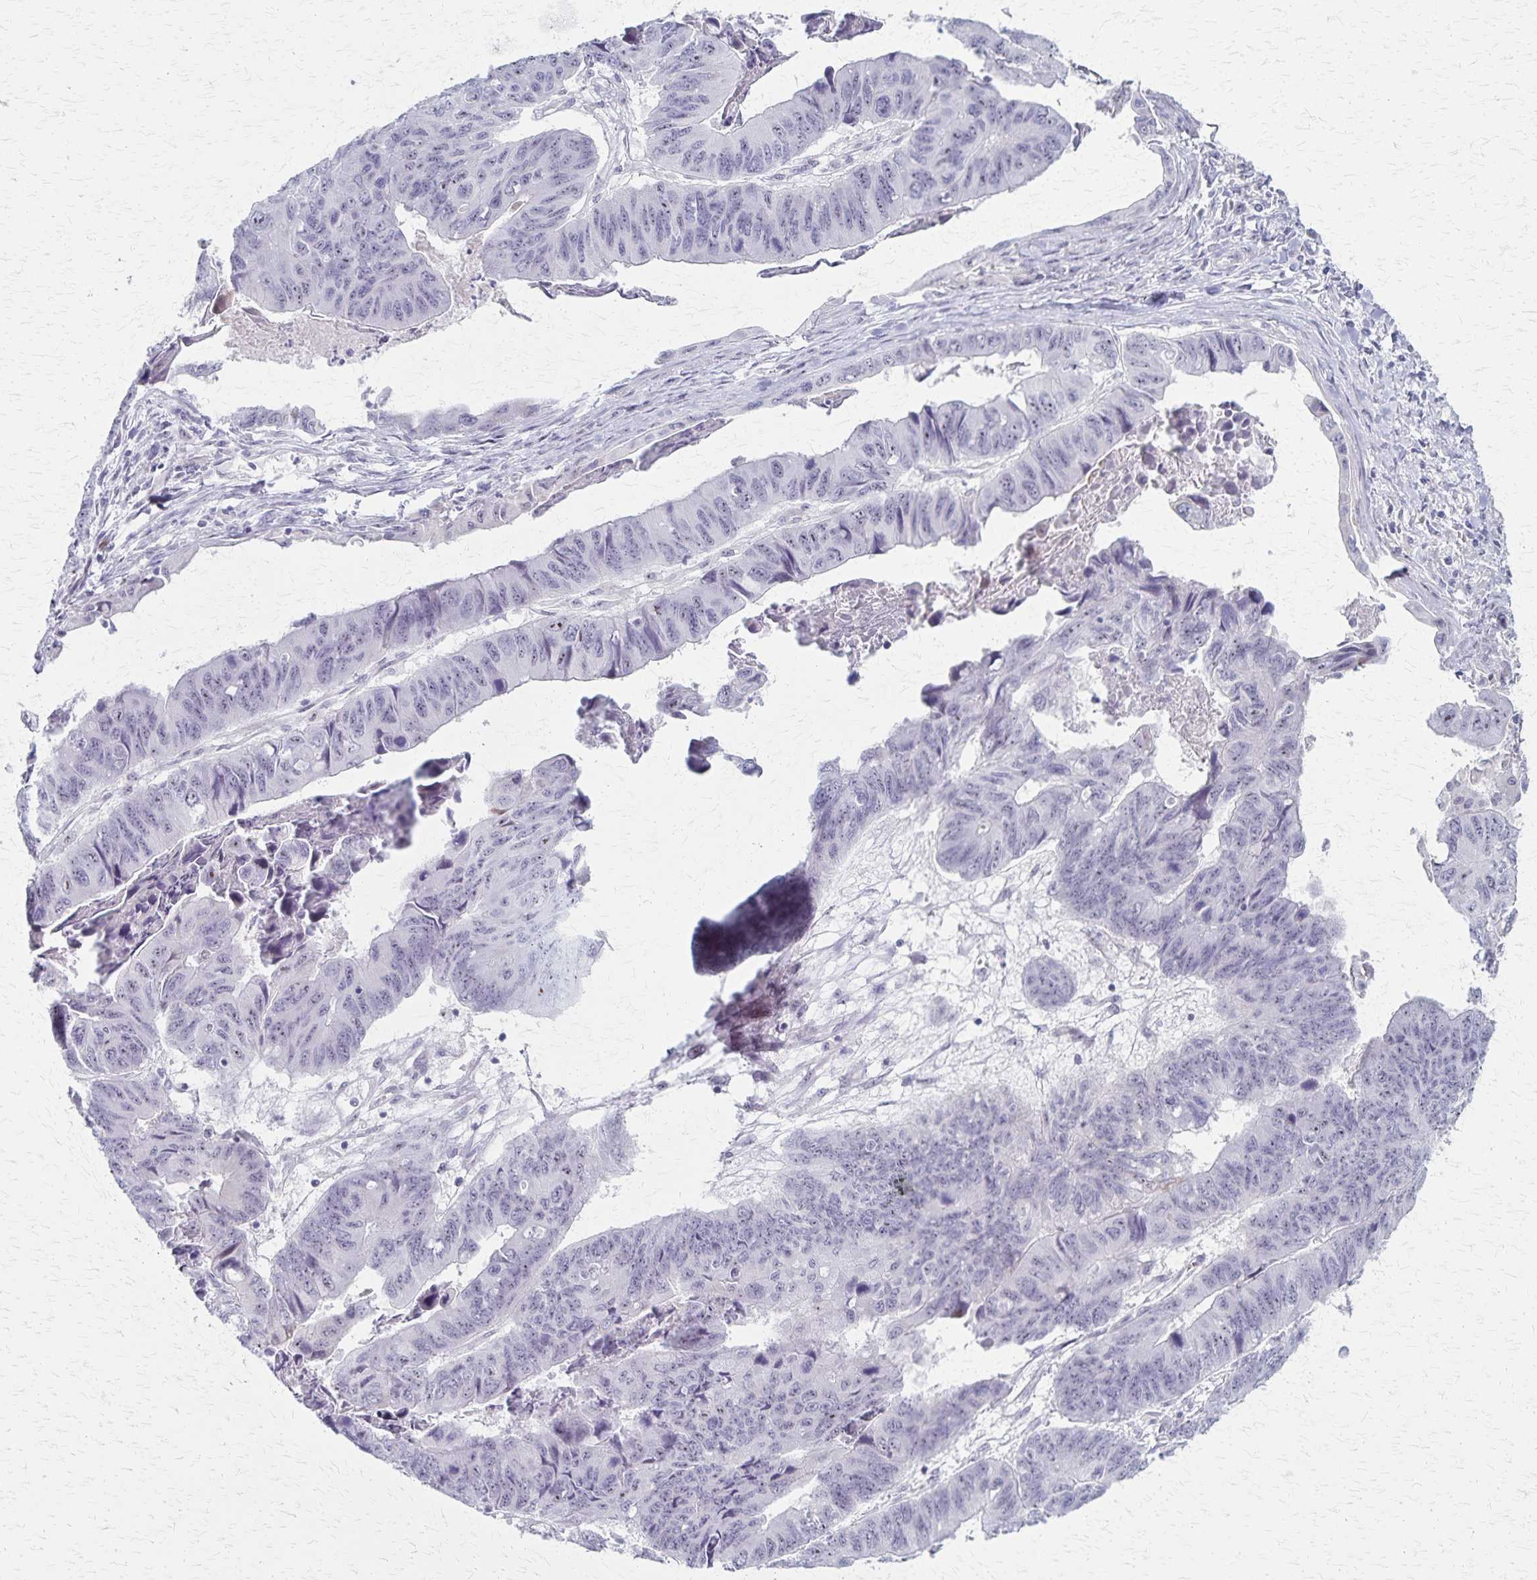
{"staining": {"intensity": "weak", "quantity": "<25%", "location": "nuclear"}, "tissue": "stomach cancer", "cell_type": "Tumor cells", "image_type": "cancer", "snomed": [{"axis": "morphology", "description": "Adenocarcinoma, NOS"}, {"axis": "topography", "description": "Stomach, lower"}], "caption": "IHC micrograph of human stomach cancer stained for a protein (brown), which displays no staining in tumor cells.", "gene": "DLK2", "patient": {"sex": "male", "age": 77}}